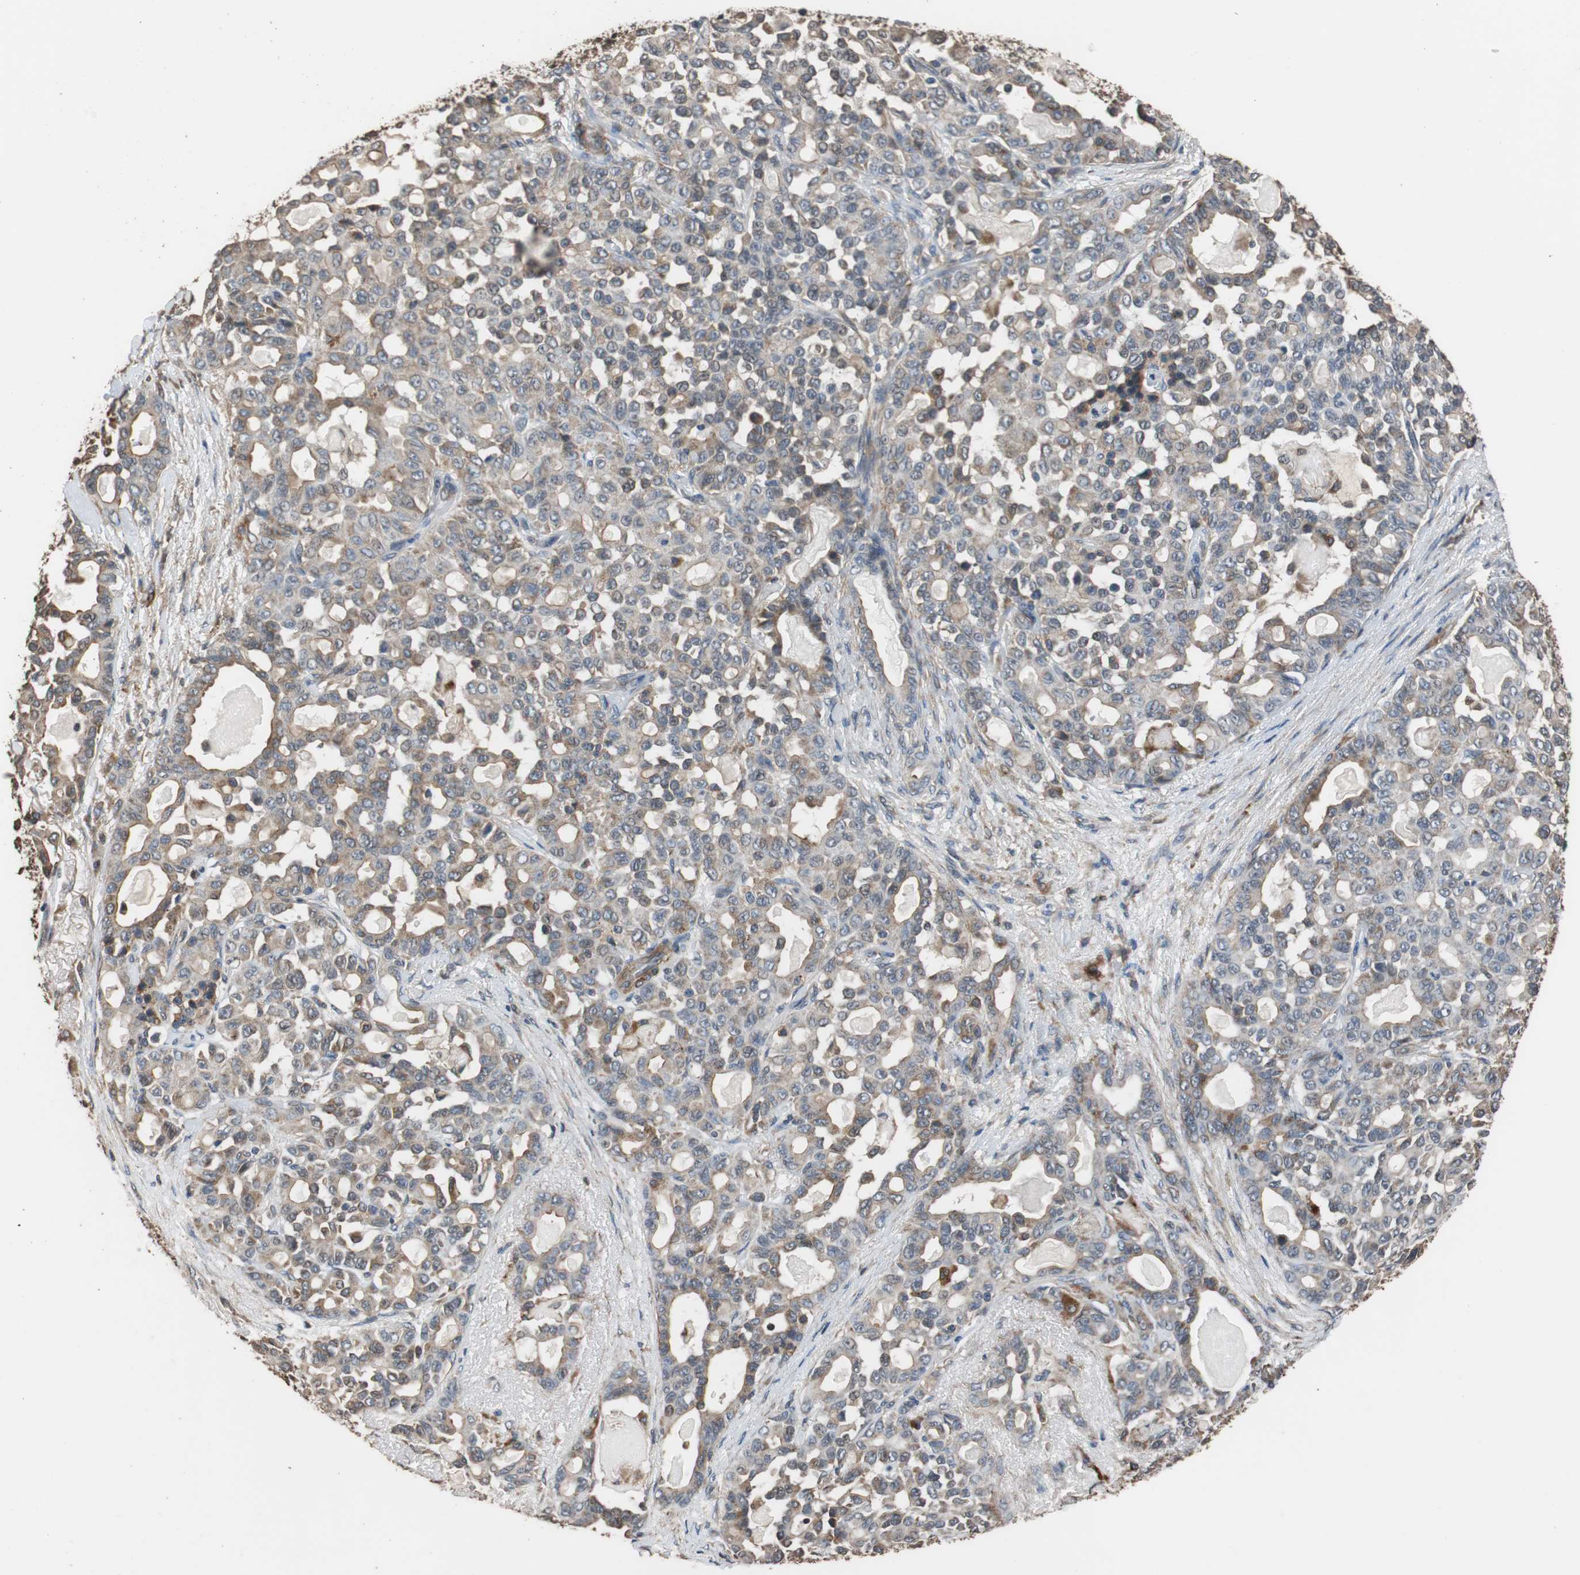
{"staining": {"intensity": "moderate", "quantity": ">75%", "location": "cytoplasmic/membranous"}, "tissue": "pancreatic cancer", "cell_type": "Tumor cells", "image_type": "cancer", "snomed": [{"axis": "morphology", "description": "Adenocarcinoma, NOS"}, {"axis": "topography", "description": "Pancreas"}], "caption": "Immunohistochemical staining of human adenocarcinoma (pancreatic) shows medium levels of moderate cytoplasmic/membranous positivity in about >75% of tumor cells.", "gene": "PITRM1", "patient": {"sex": "male", "age": 63}}